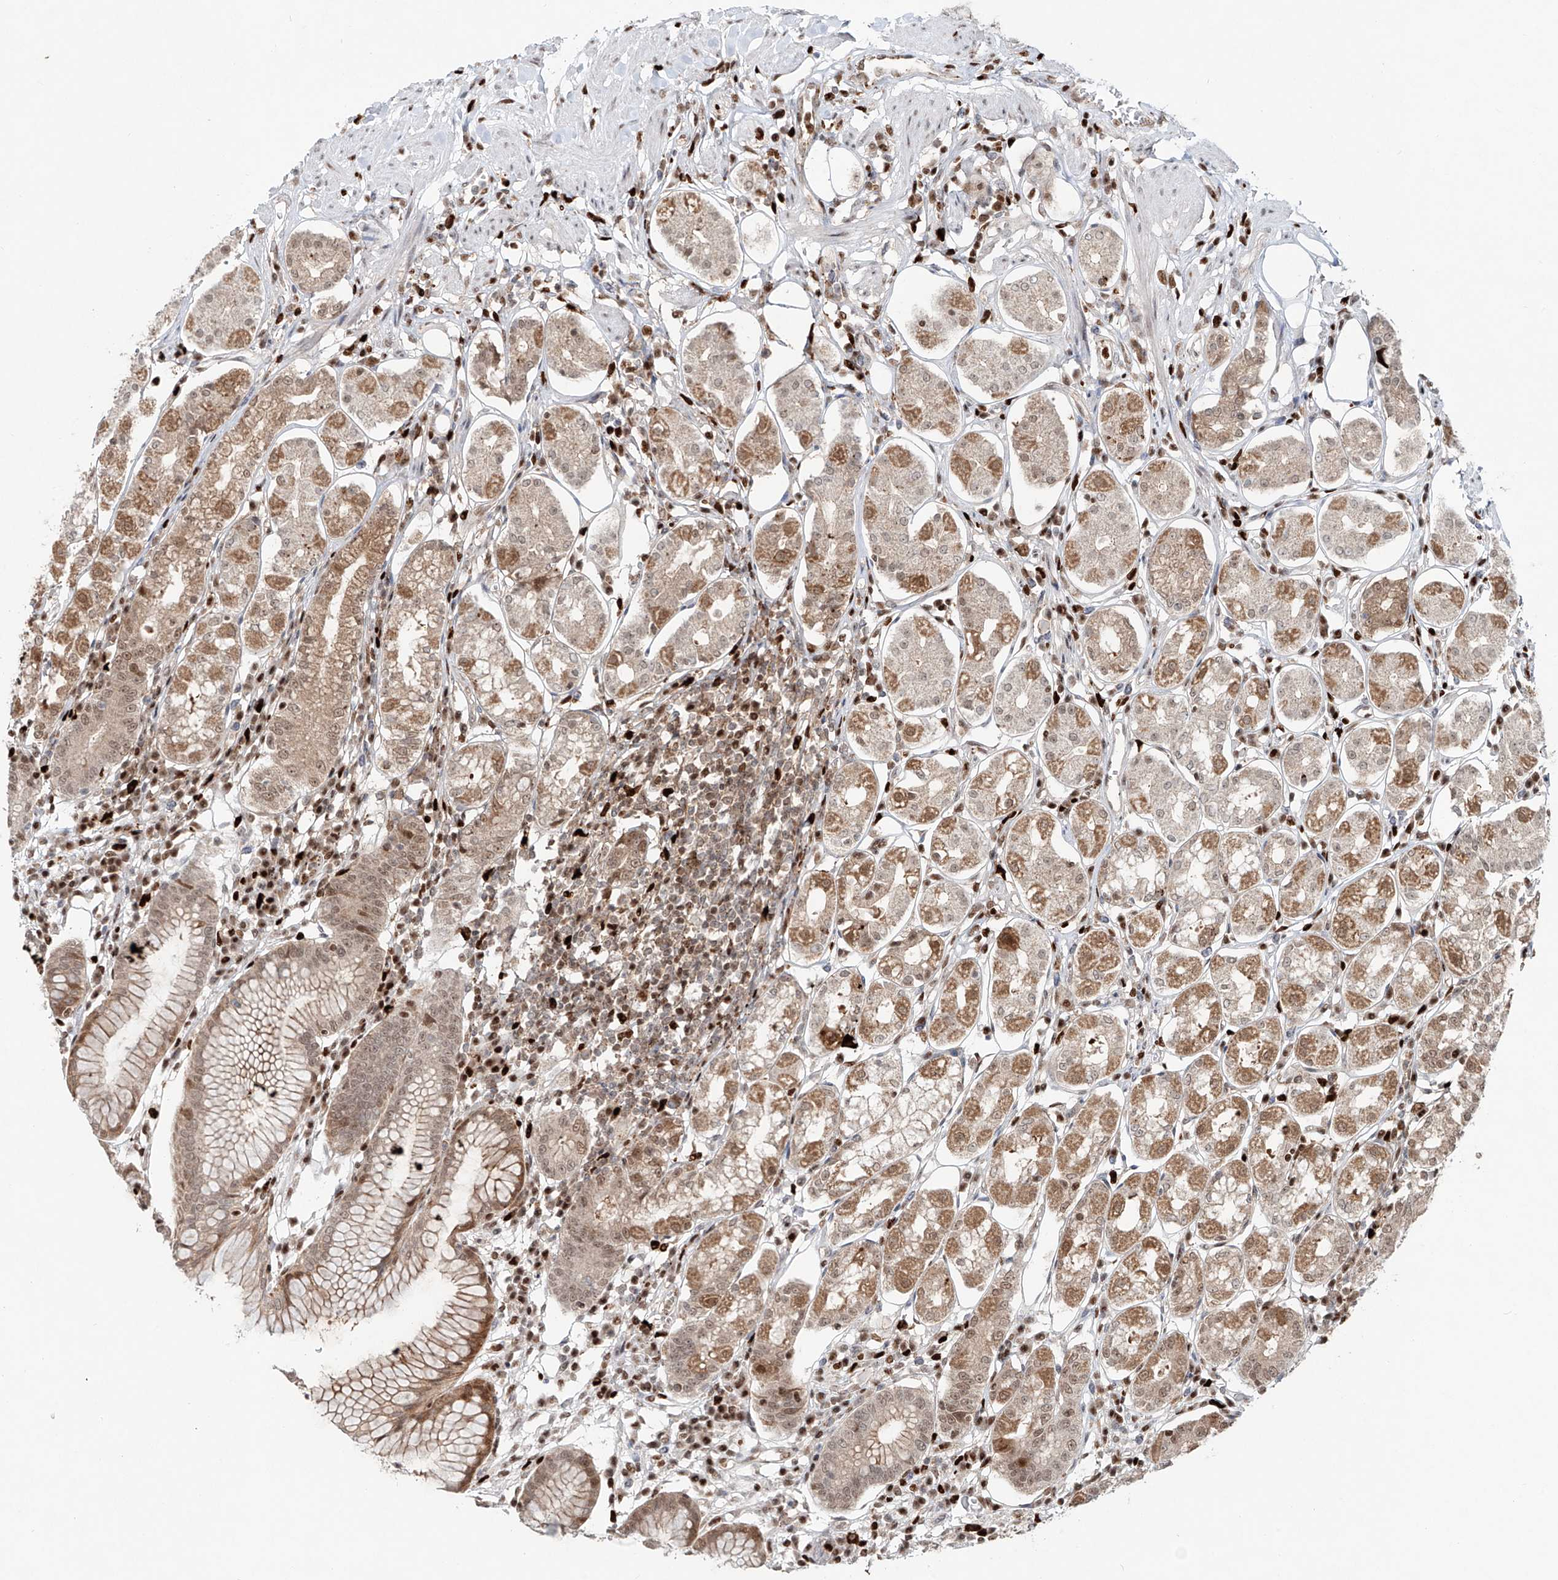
{"staining": {"intensity": "moderate", "quantity": ">75%", "location": "cytoplasmic/membranous,nuclear"}, "tissue": "stomach", "cell_type": "Glandular cells", "image_type": "normal", "snomed": [{"axis": "morphology", "description": "Normal tissue, NOS"}, {"axis": "topography", "description": "Stomach"}, {"axis": "topography", "description": "Stomach, lower"}], "caption": "Immunohistochemistry (IHC) micrograph of unremarkable human stomach stained for a protein (brown), which shows medium levels of moderate cytoplasmic/membranous,nuclear positivity in about >75% of glandular cells.", "gene": "DZIP1L", "patient": {"sex": "female", "age": 56}}